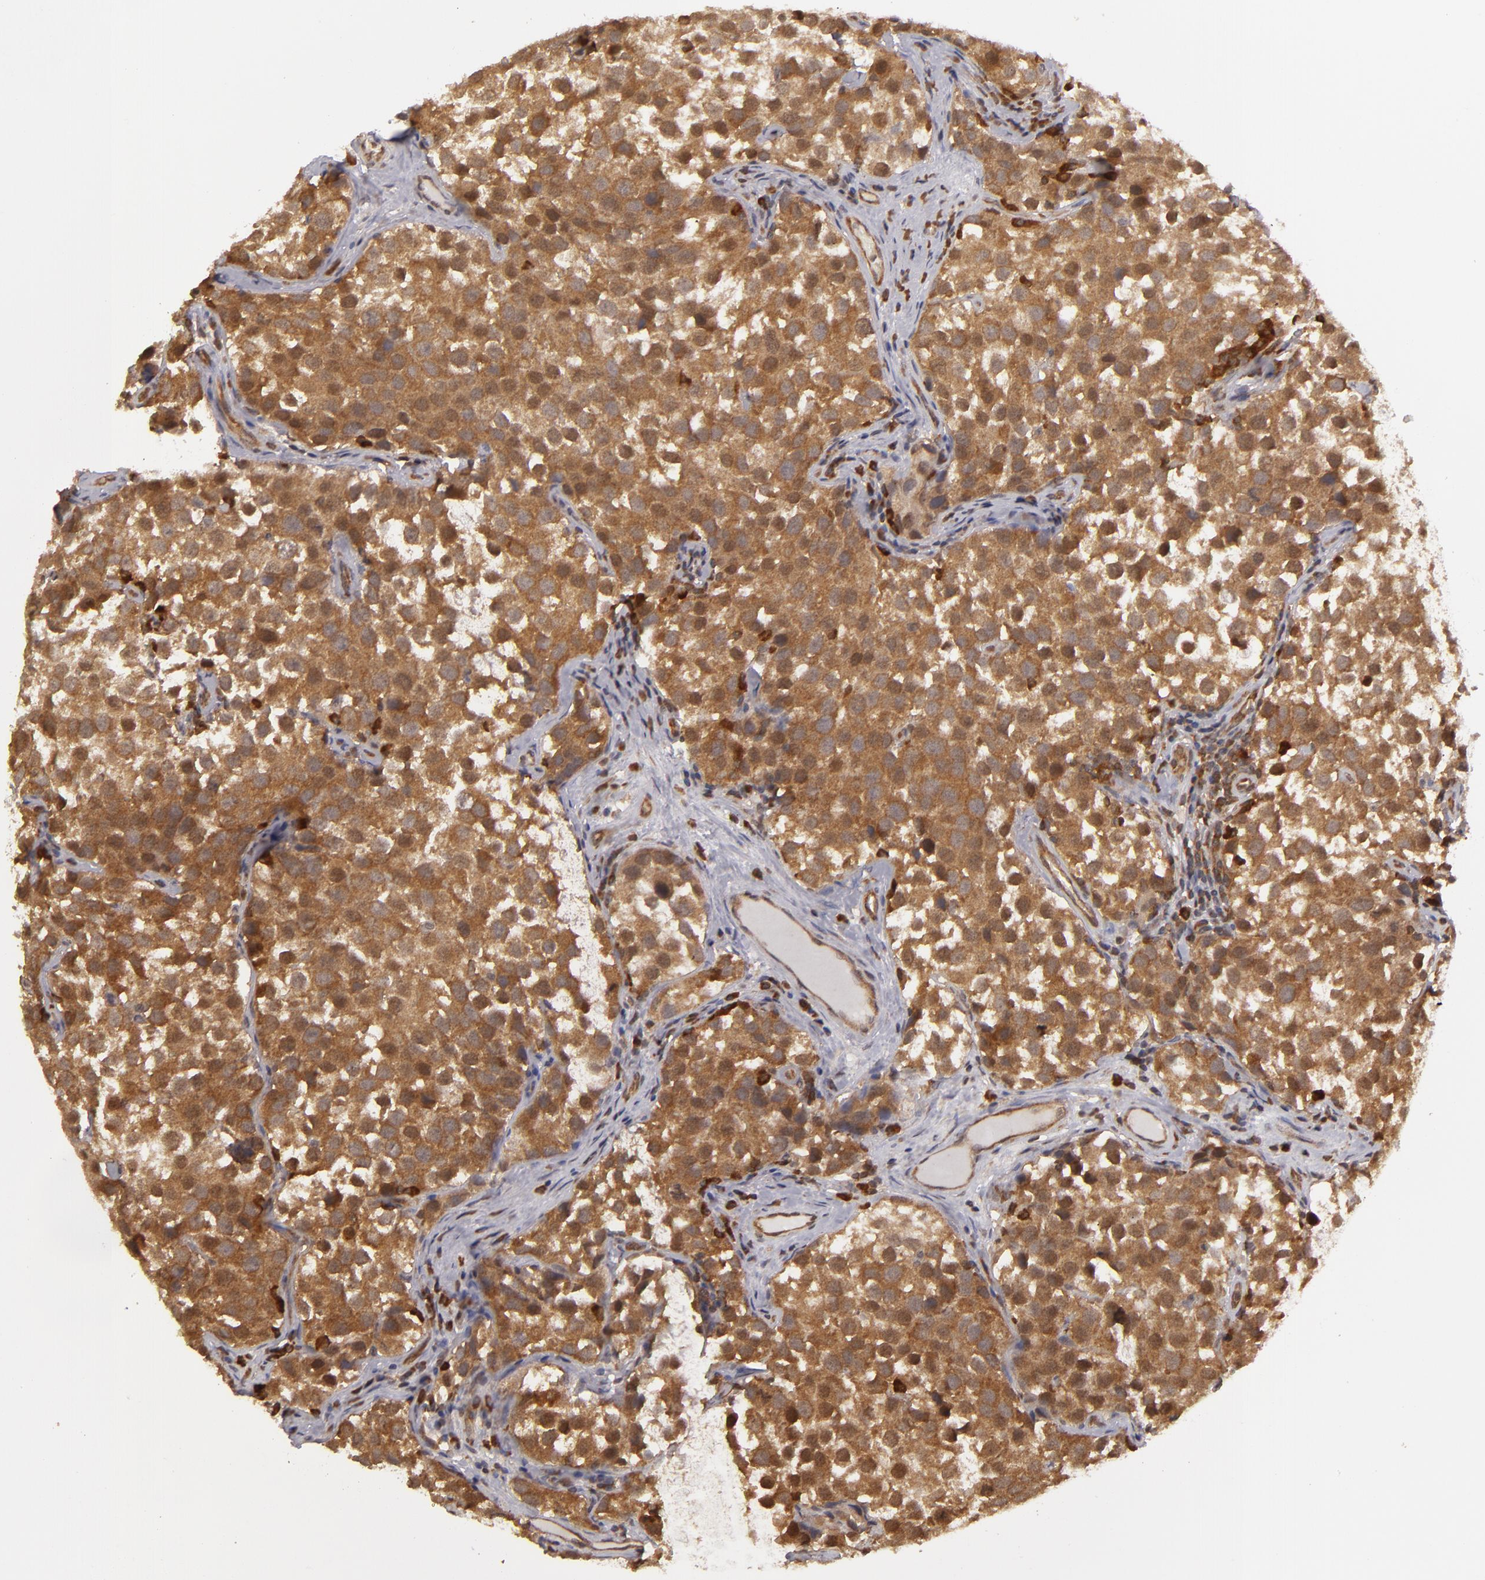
{"staining": {"intensity": "strong", "quantity": ">75%", "location": "cytoplasmic/membranous"}, "tissue": "testis cancer", "cell_type": "Tumor cells", "image_type": "cancer", "snomed": [{"axis": "morphology", "description": "Seminoma, NOS"}, {"axis": "topography", "description": "Testis"}], "caption": "Protein expression by immunohistochemistry displays strong cytoplasmic/membranous expression in approximately >75% of tumor cells in testis cancer.", "gene": "MAPK3", "patient": {"sex": "male", "age": 39}}